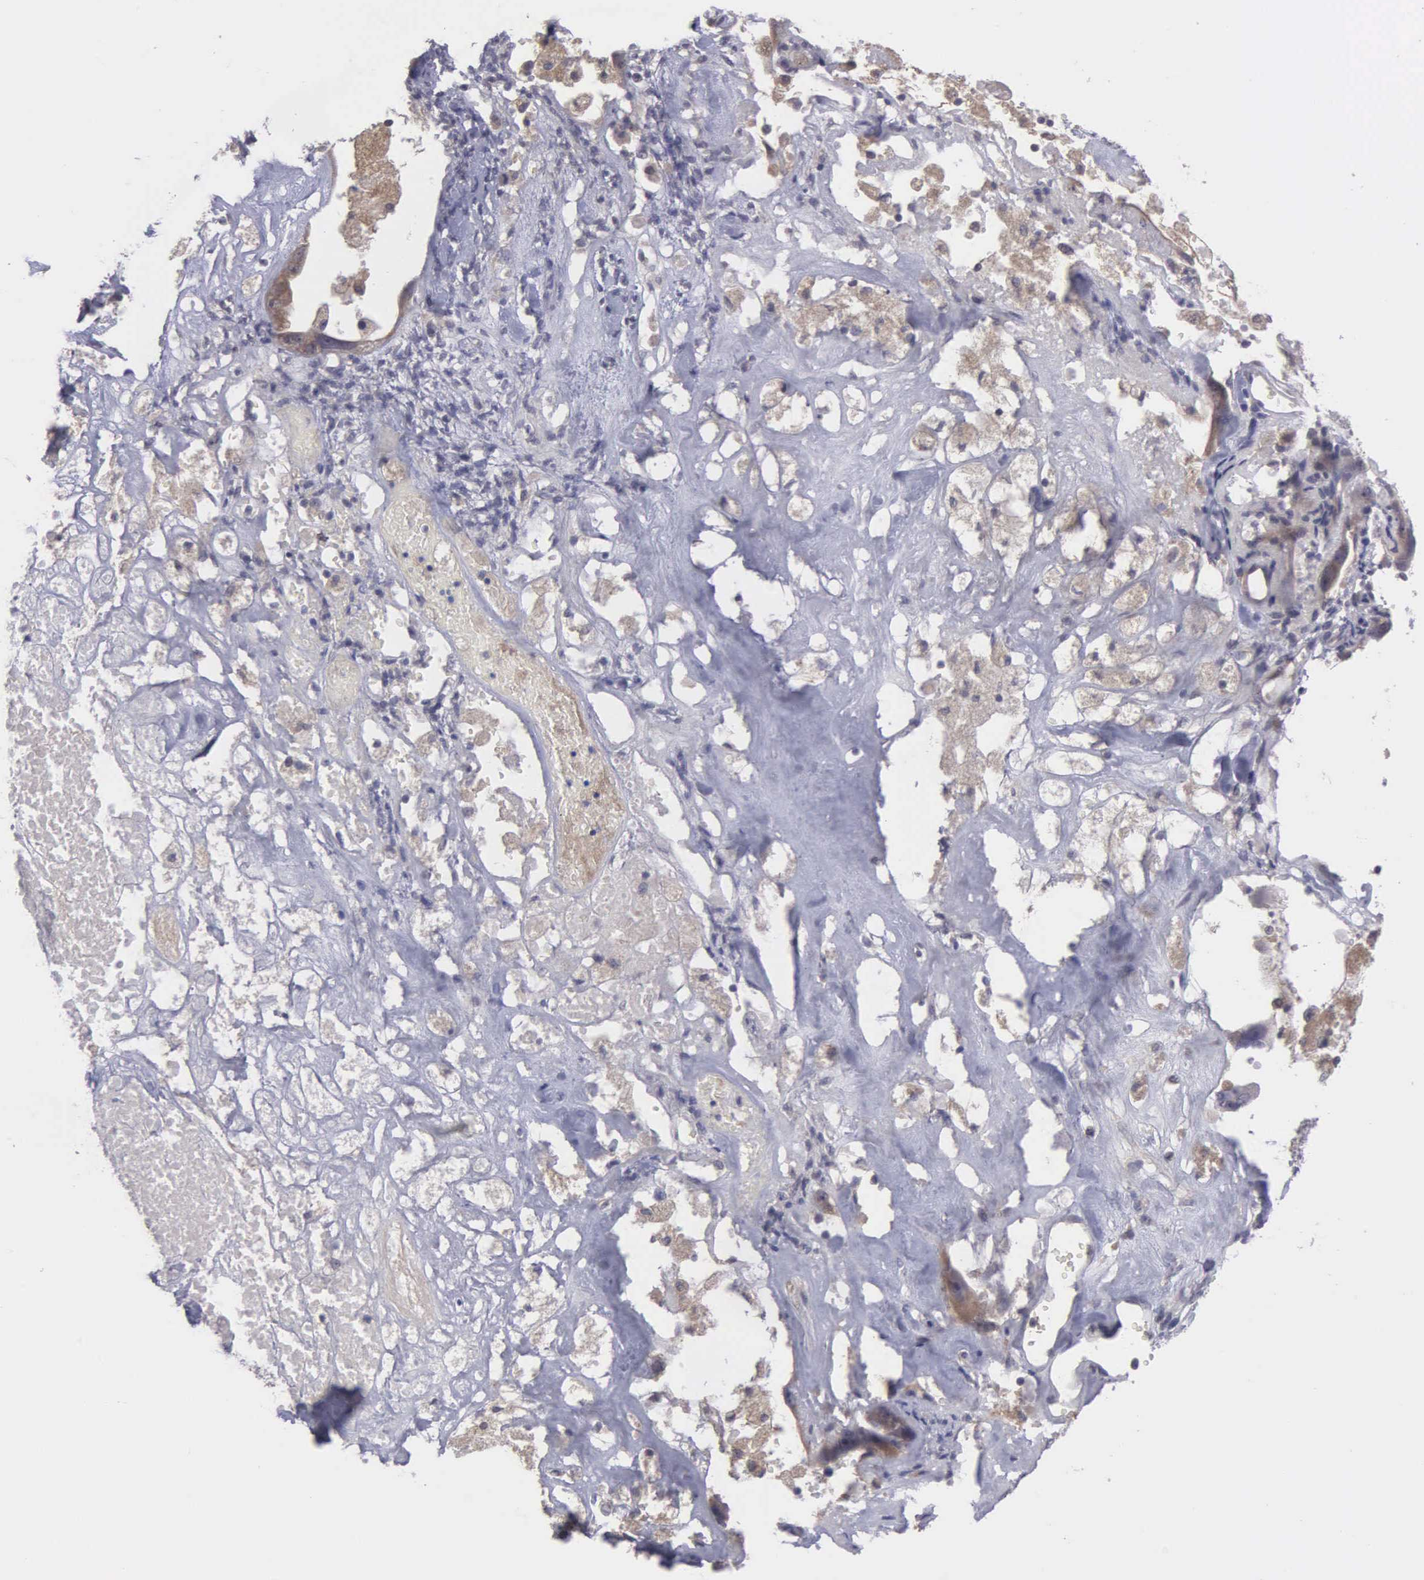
{"staining": {"intensity": "negative", "quantity": "none", "location": "none"}, "tissue": "ovarian cancer", "cell_type": "Tumor cells", "image_type": "cancer", "snomed": [{"axis": "morphology", "description": "Cystadenocarcinoma, serous, NOS"}, {"axis": "topography", "description": "Ovary"}], "caption": "Tumor cells show no significant protein staining in ovarian cancer (serous cystadenocarcinoma). (DAB IHC with hematoxylin counter stain).", "gene": "RTL10", "patient": {"sex": "female", "age": 66}}